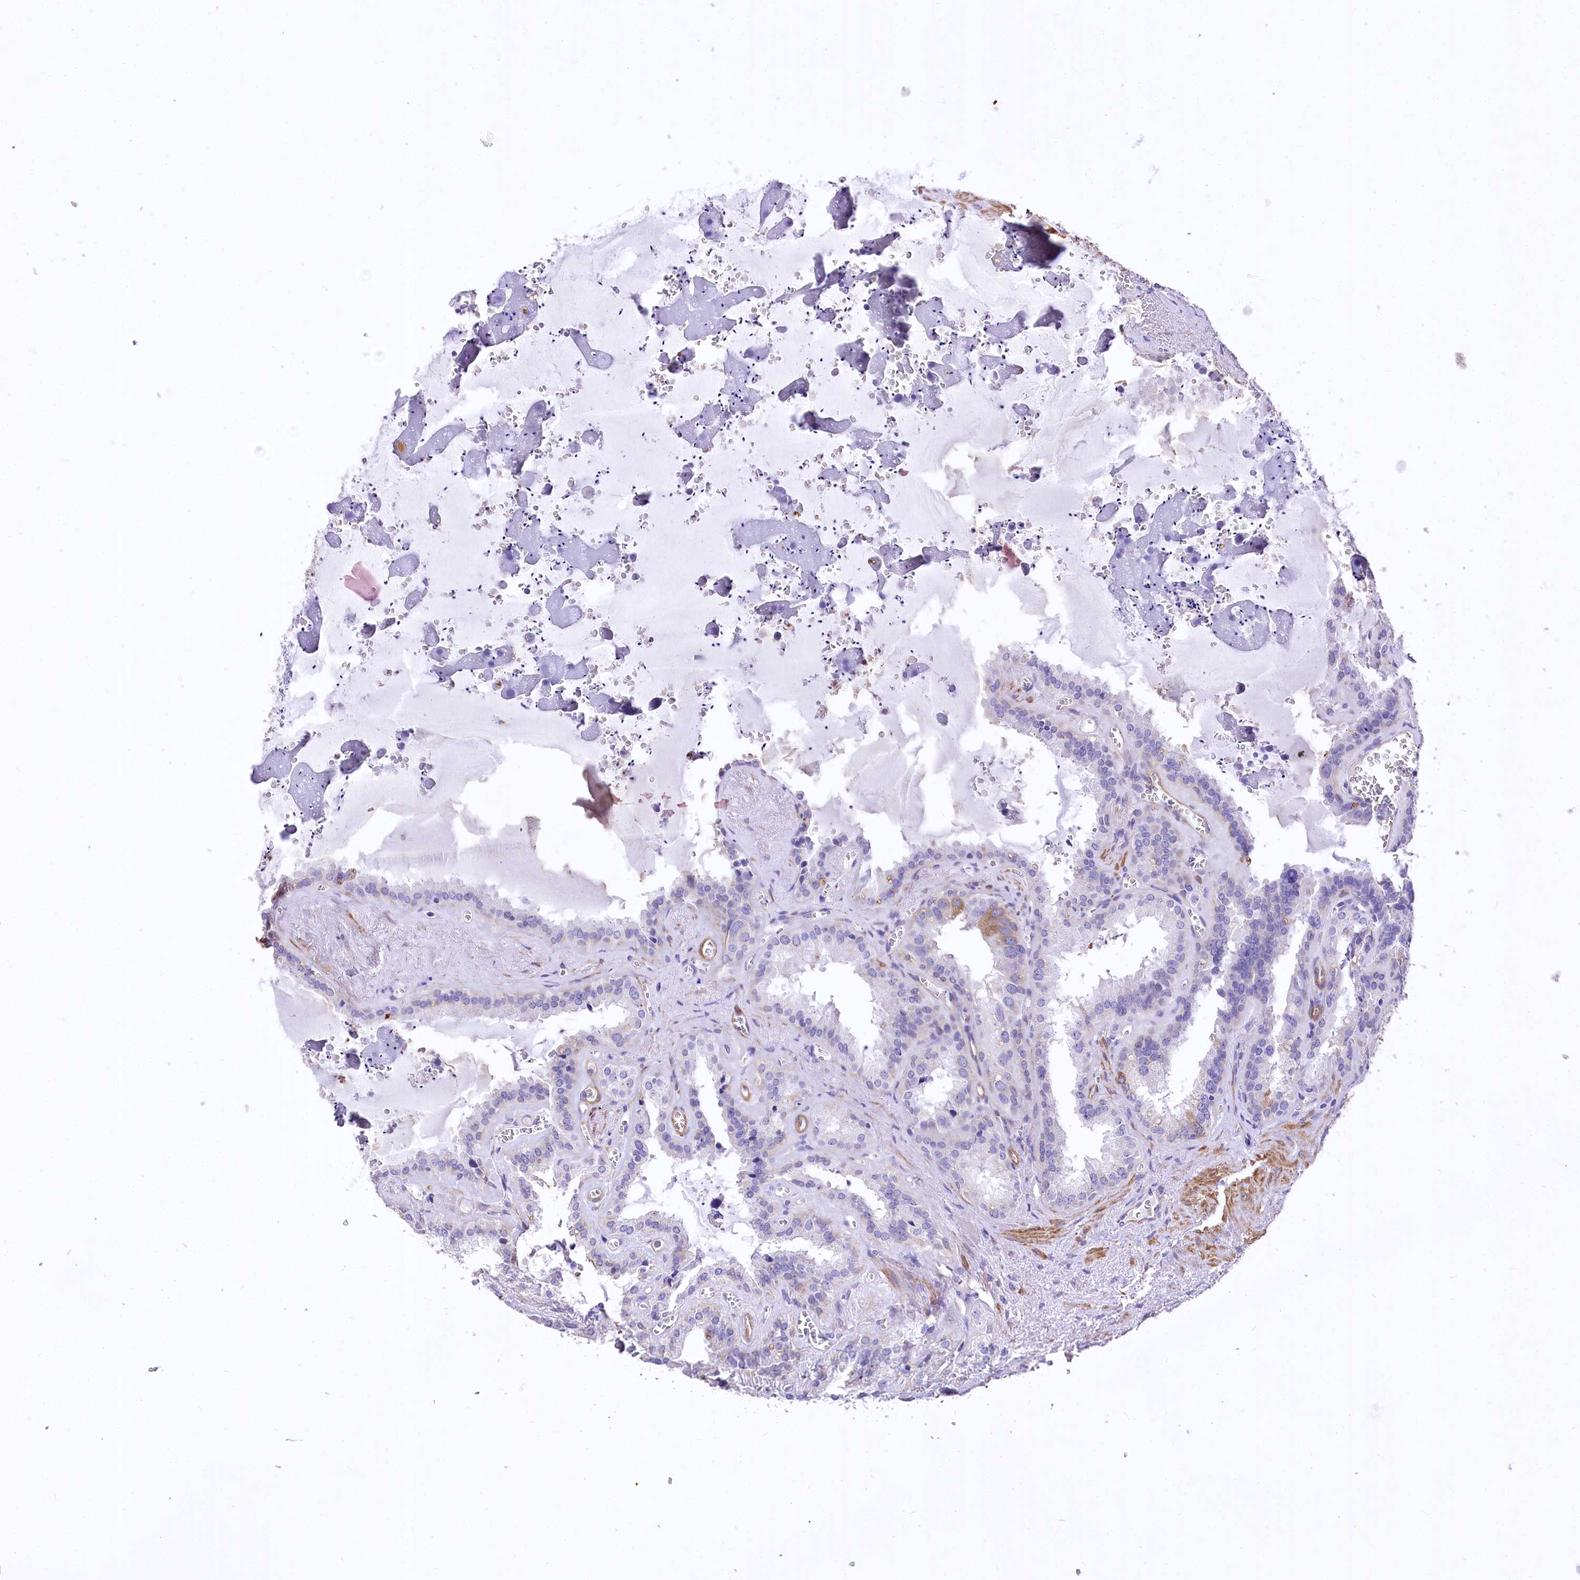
{"staining": {"intensity": "negative", "quantity": "none", "location": "none"}, "tissue": "seminal vesicle", "cell_type": "Glandular cells", "image_type": "normal", "snomed": [{"axis": "morphology", "description": "Normal tissue, NOS"}, {"axis": "topography", "description": "Prostate"}, {"axis": "topography", "description": "Seminal veicle"}], "caption": "Image shows no significant protein staining in glandular cells of normal seminal vesicle. (Brightfield microscopy of DAB IHC at high magnification).", "gene": "RDH16", "patient": {"sex": "male", "age": 59}}